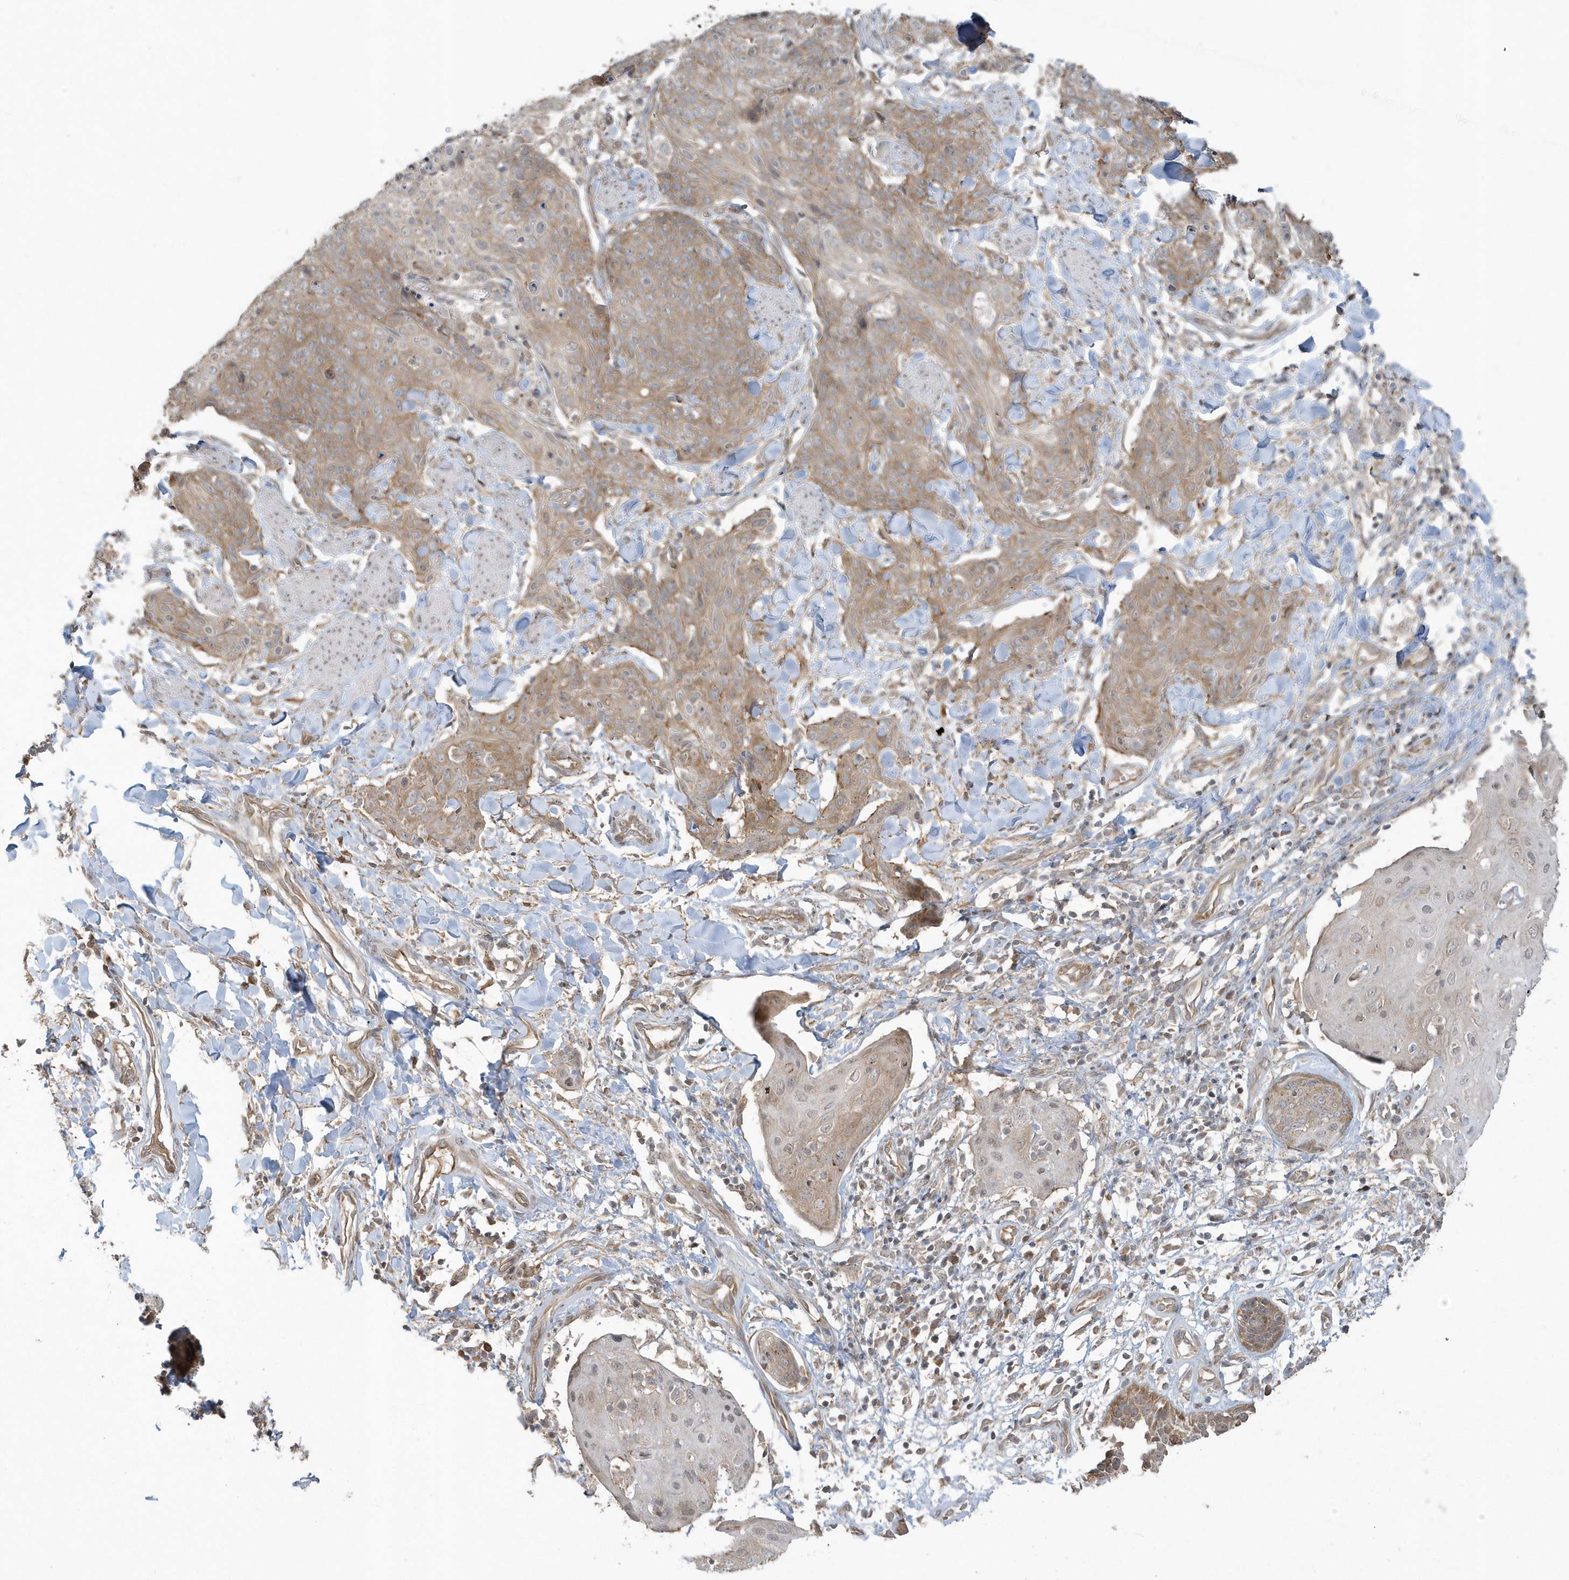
{"staining": {"intensity": "moderate", "quantity": ">75%", "location": "cytoplasmic/membranous"}, "tissue": "skin cancer", "cell_type": "Tumor cells", "image_type": "cancer", "snomed": [{"axis": "morphology", "description": "Squamous cell carcinoma, NOS"}, {"axis": "topography", "description": "Skin"}, {"axis": "topography", "description": "Vulva"}], "caption": "Tumor cells demonstrate medium levels of moderate cytoplasmic/membranous positivity in approximately >75% of cells in skin cancer. Nuclei are stained in blue.", "gene": "STIM2", "patient": {"sex": "female", "age": 85}}